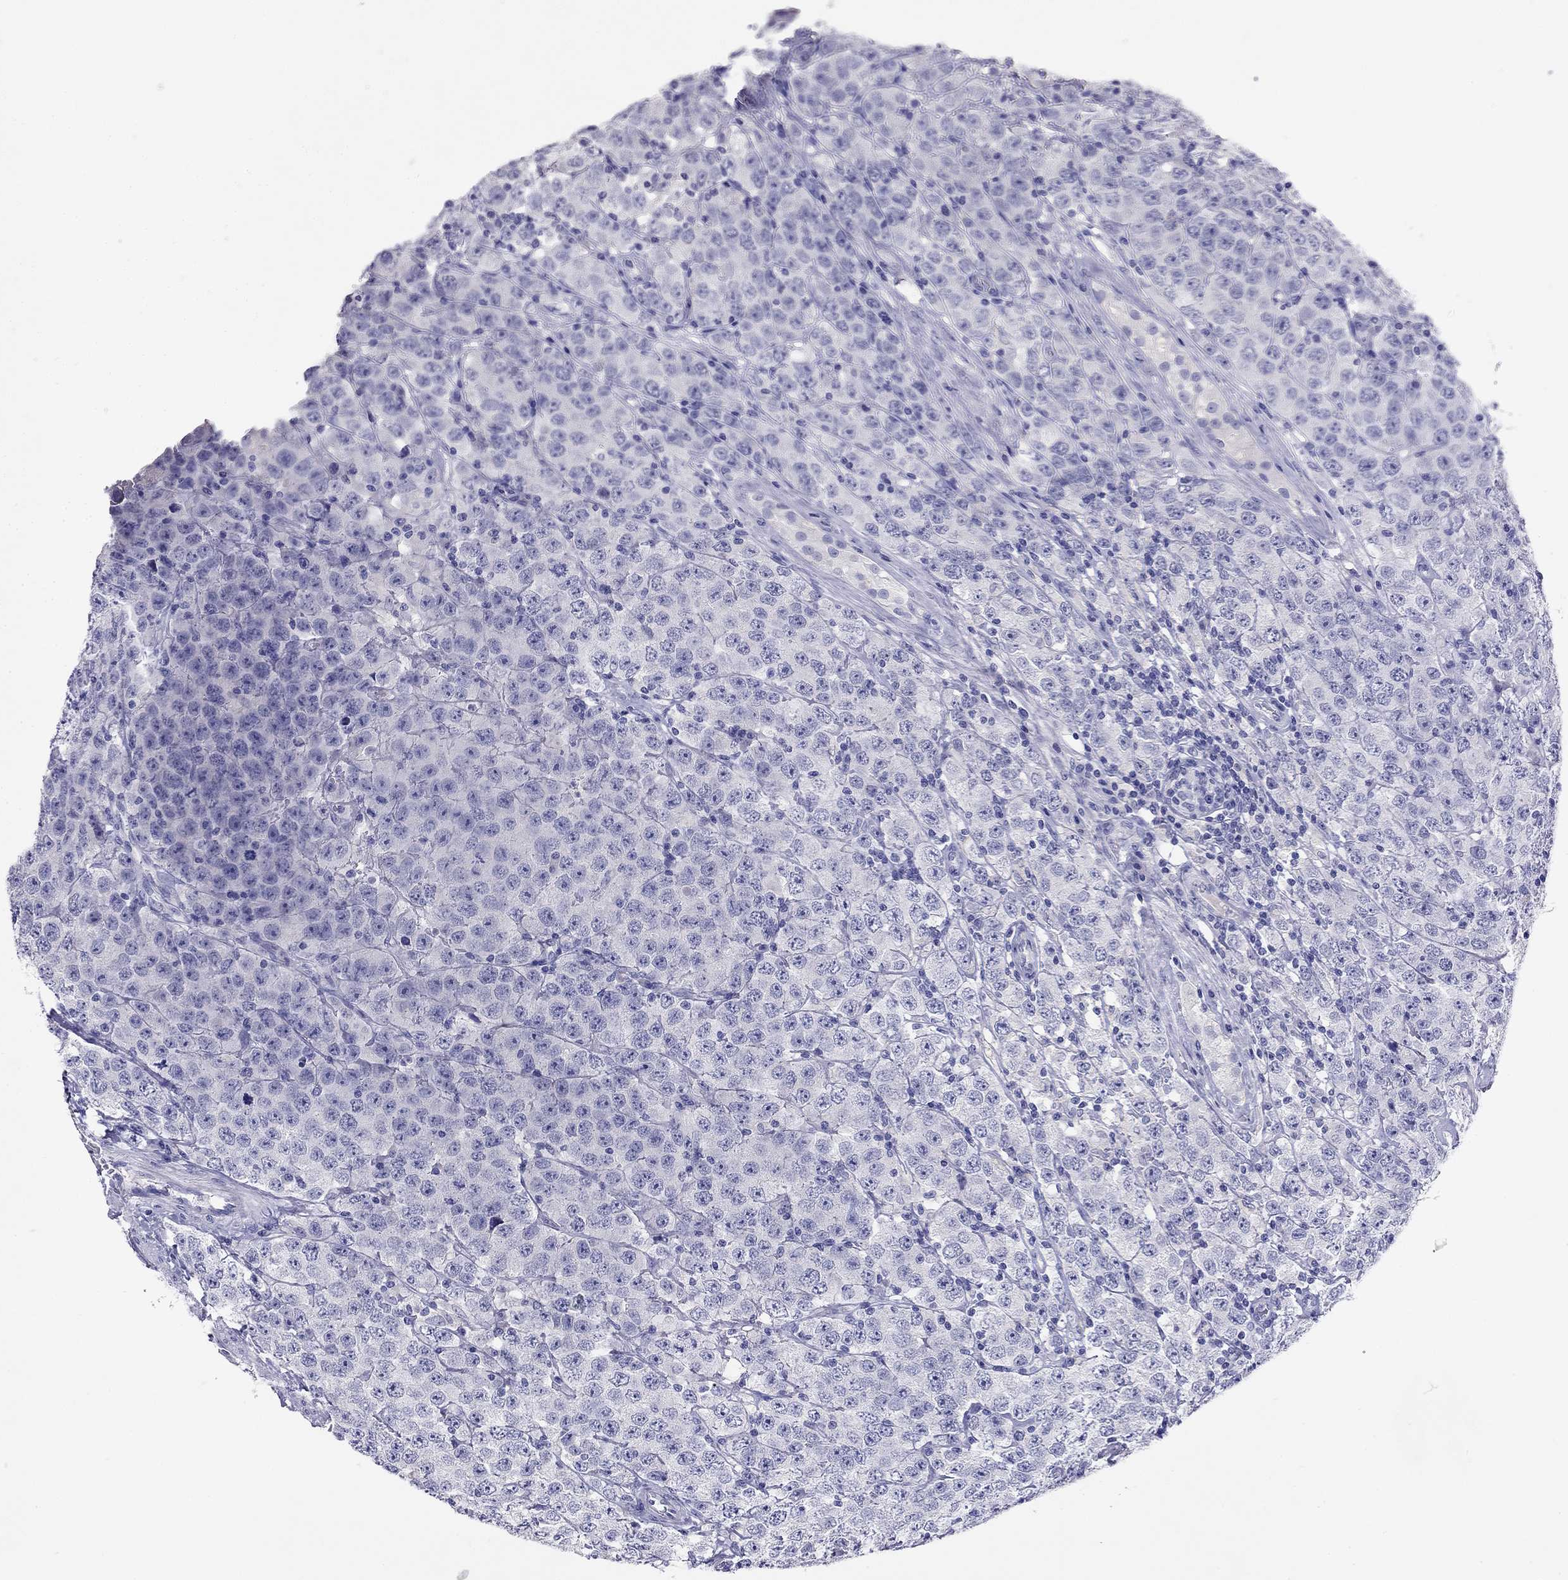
{"staining": {"intensity": "negative", "quantity": "none", "location": "none"}, "tissue": "testis cancer", "cell_type": "Tumor cells", "image_type": "cancer", "snomed": [{"axis": "morphology", "description": "Seminoma, NOS"}, {"axis": "topography", "description": "Testis"}], "caption": "There is no significant positivity in tumor cells of testis seminoma.", "gene": "CAPNS2", "patient": {"sex": "male", "age": 52}}